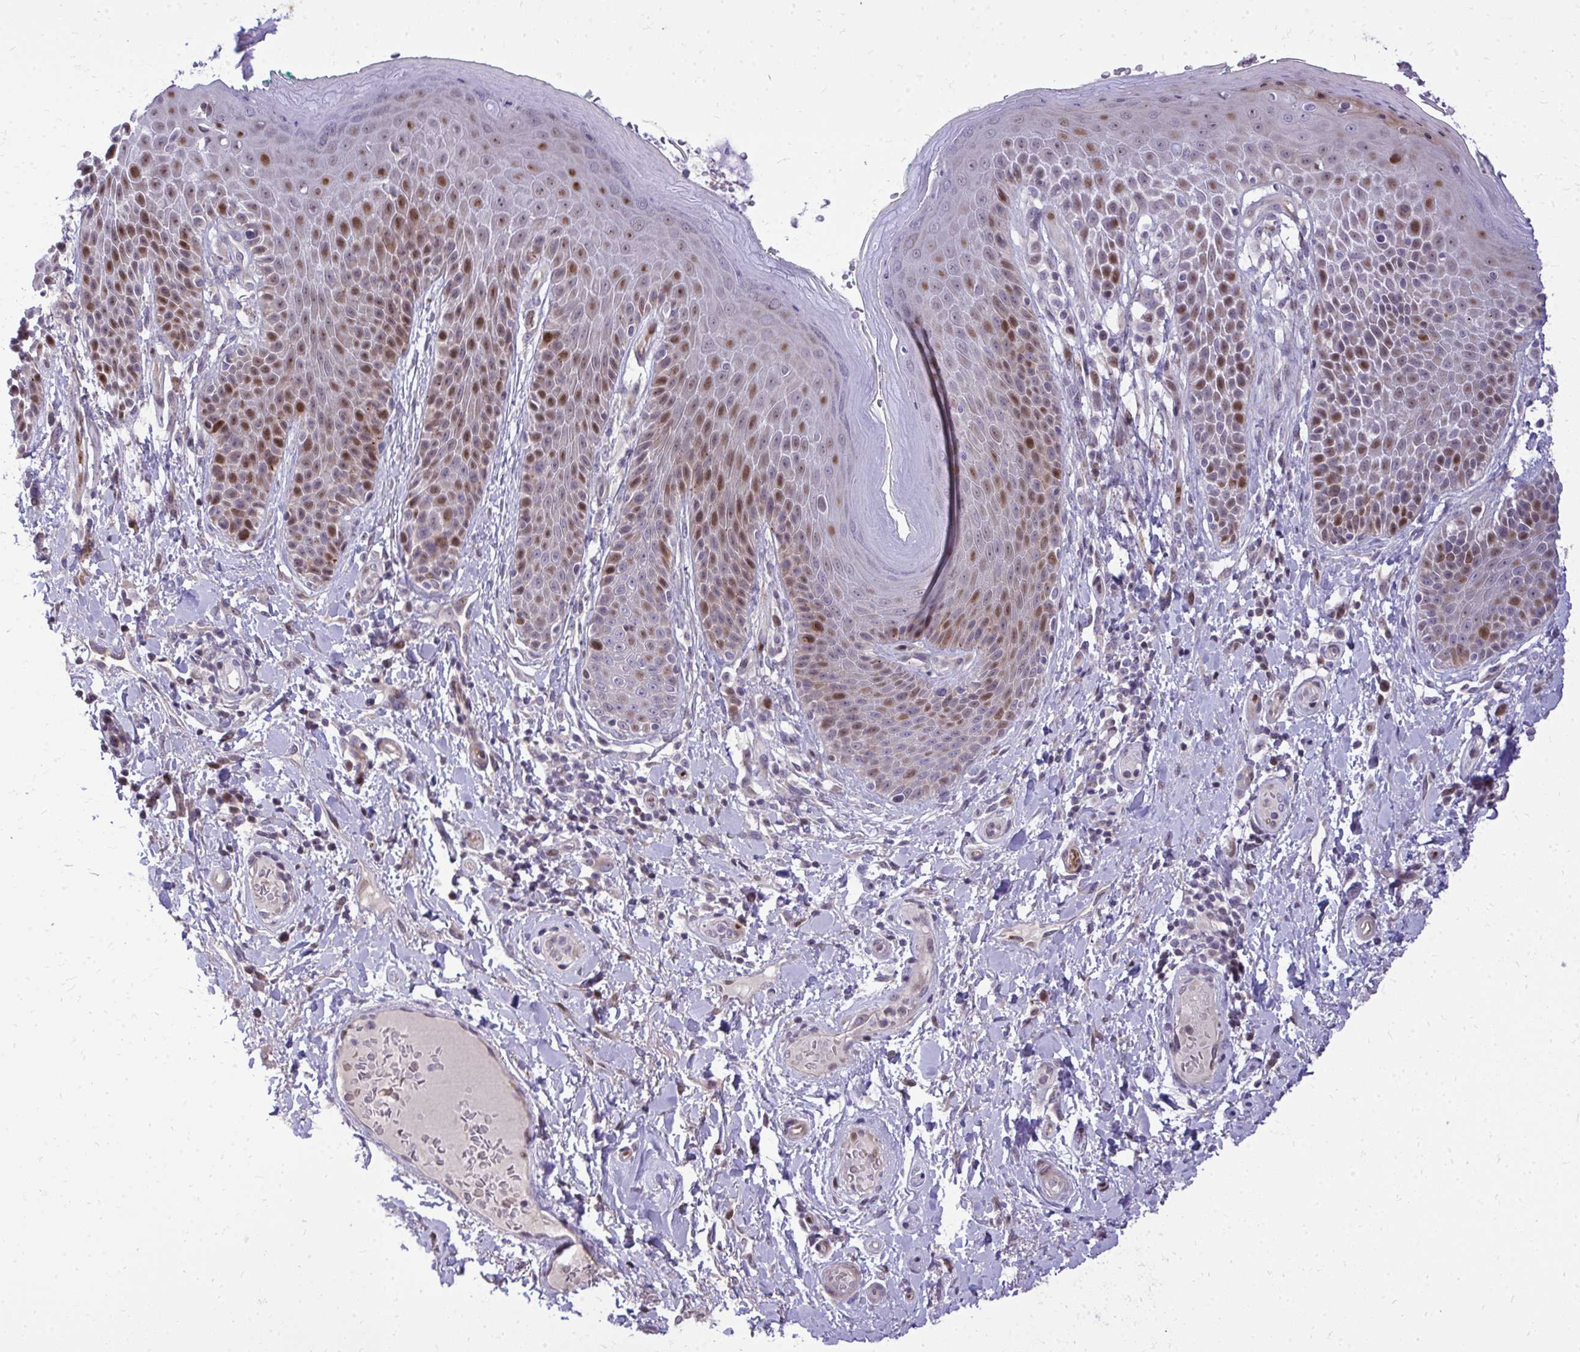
{"staining": {"intensity": "strong", "quantity": "25%-75%", "location": "nuclear"}, "tissue": "skin", "cell_type": "Epidermal cells", "image_type": "normal", "snomed": [{"axis": "morphology", "description": "Normal tissue, NOS"}, {"axis": "topography", "description": "Anal"}, {"axis": "topography", "description": "Peripheral nerve tissue"}], "caption": "An immunohistochemistry (IHC) micrograph of normal tissue is shown. Protein staining in brown highlights strong nuclear positivity in skin within epidermal cells.", "gene": "DLX4", "patient": {"sex": "male", "age": 51}}